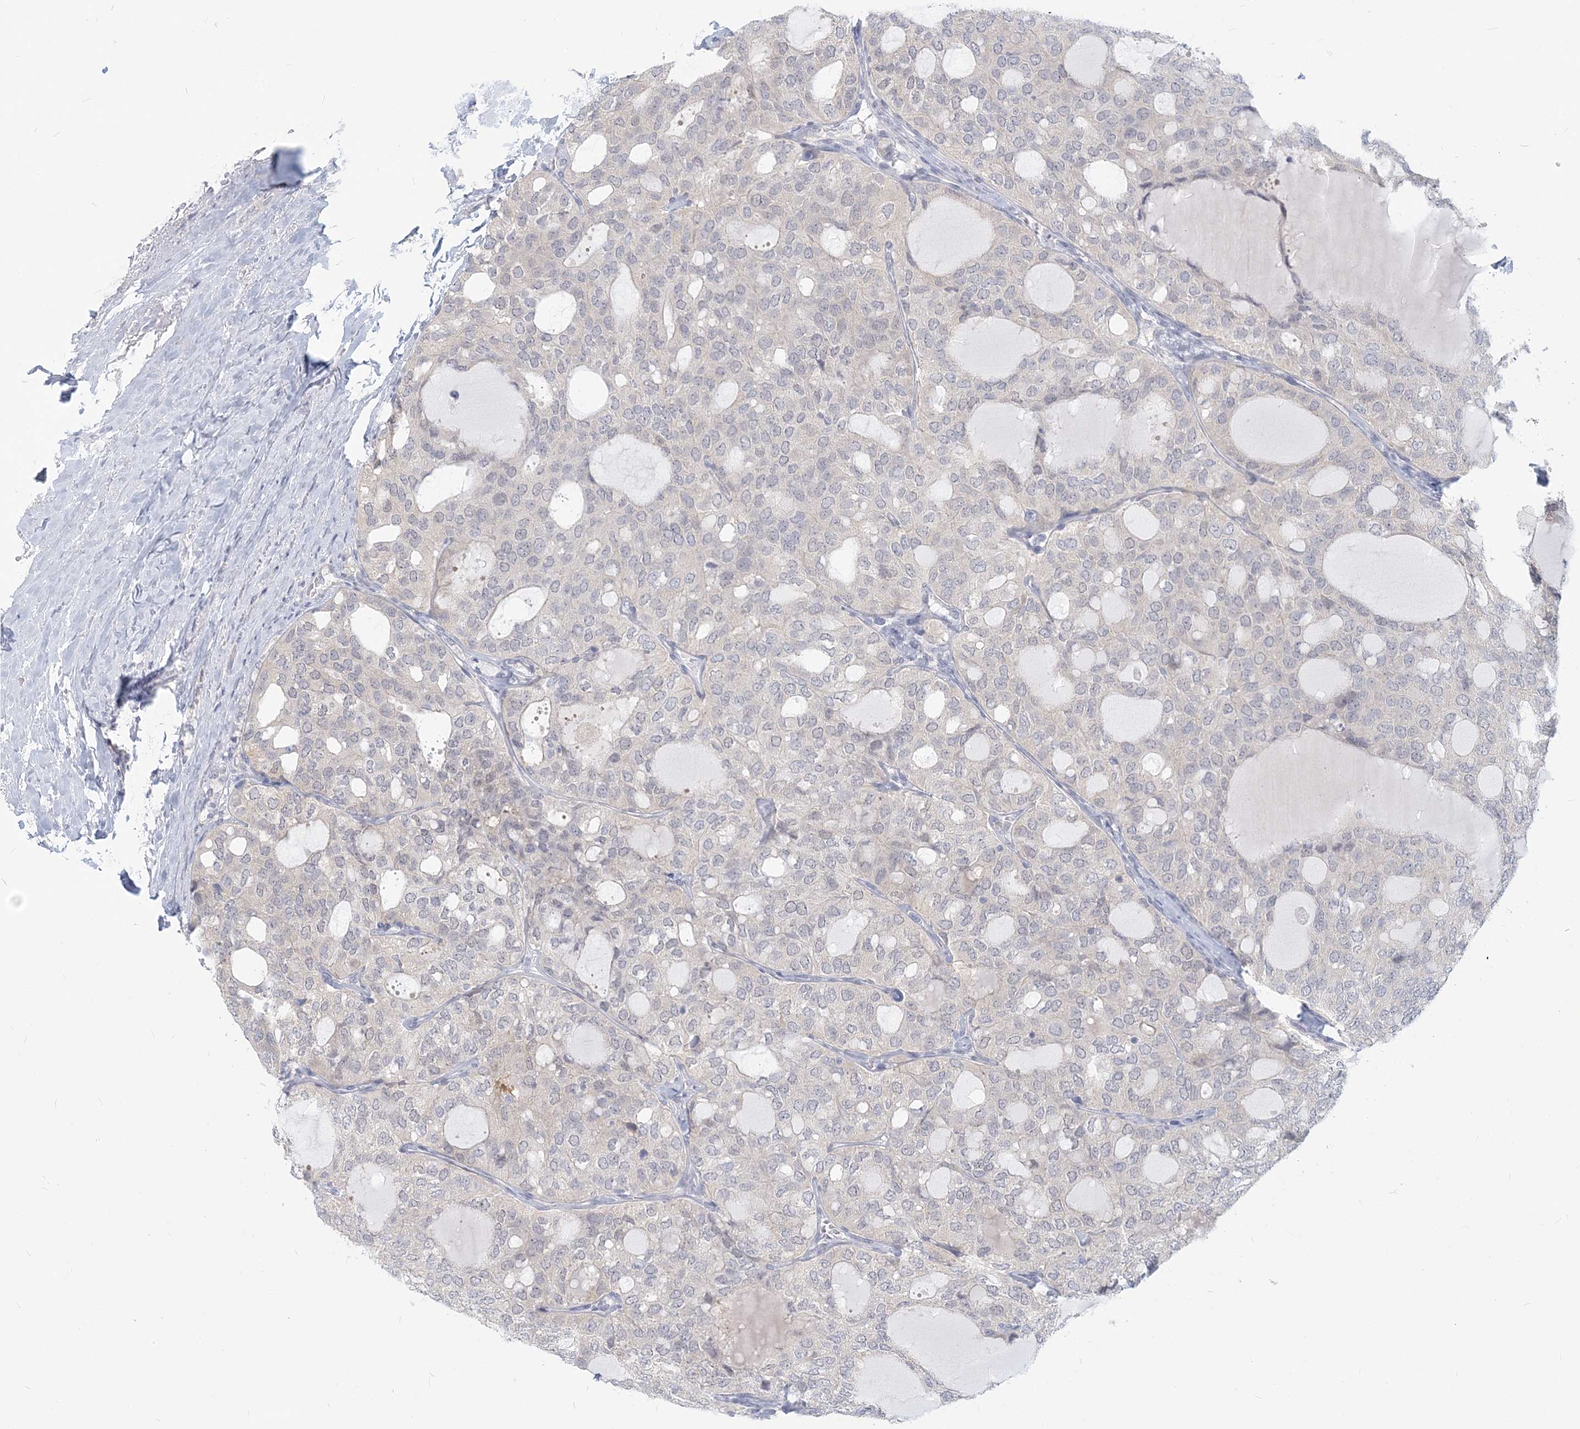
{"staining": {"intensity": "negative", "quantity": "none", "location": "none"}, "tissue": "thyroid cancer", "cell_type": "Tumor cells", "image_type": "cancer", "snomed": [{"axis": "morphology", "description": "Follicular adenoma carcinoma, NOS"}, {"axis": "topography", "description": "Thyroid gland"}], "caption": "A histopathology image of human thyroid cancer is negative for staining in tumor cells.", "gene": "GMPPA", "patient": {"sex": "male", "age": 75}}